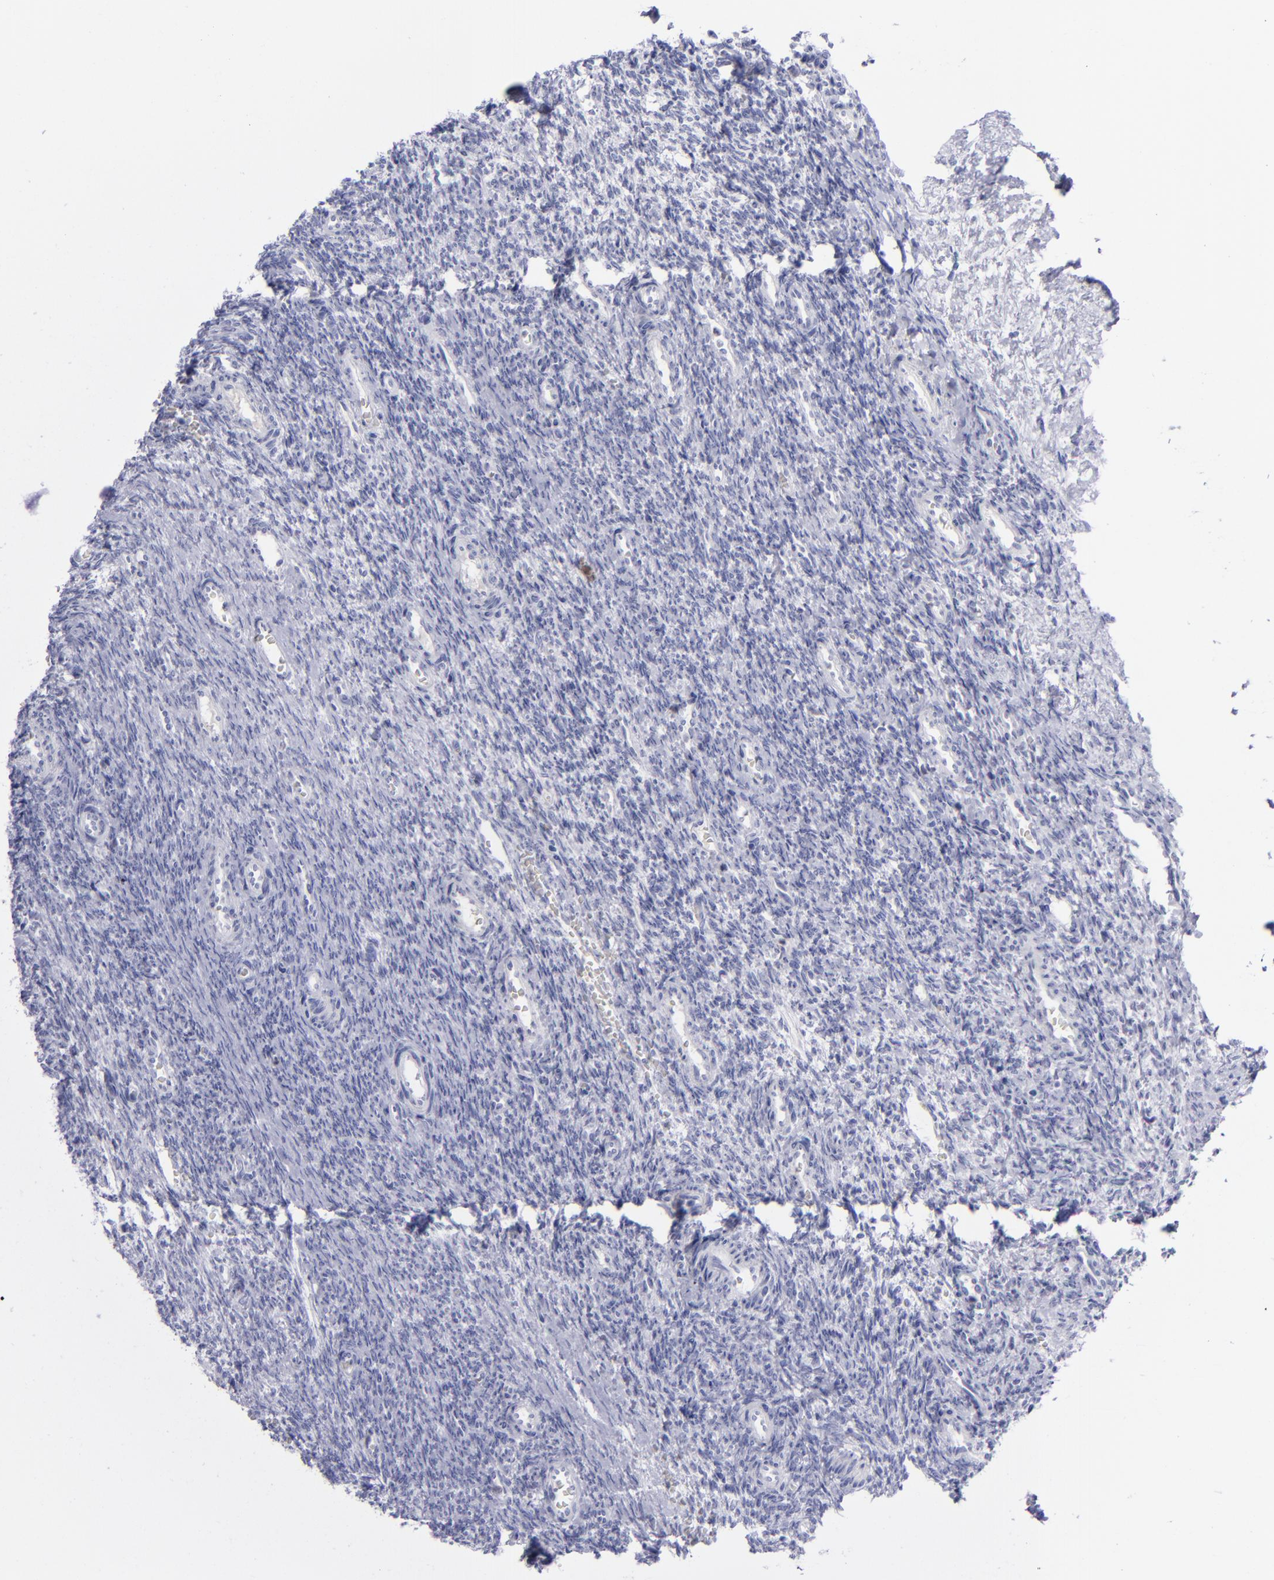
{"staining": {"intensity": "negative", "quantity": "none", "location": "none"}, "tissue": "ovary", "cell_type": "Ovarian stroma cells", "image_type": "normal", "snomed": [{"axis": "morphology", "description": "Normal tissue, NOS"}, {"axis": "topography", "description": "Ovary"}], "caption": "A photomicrograph of ovary stained for a protein demonstrates no brown staining in ovarian stroma cells.", "gene": "AURKA", "patient": {"sex": "female", "age": 39}}